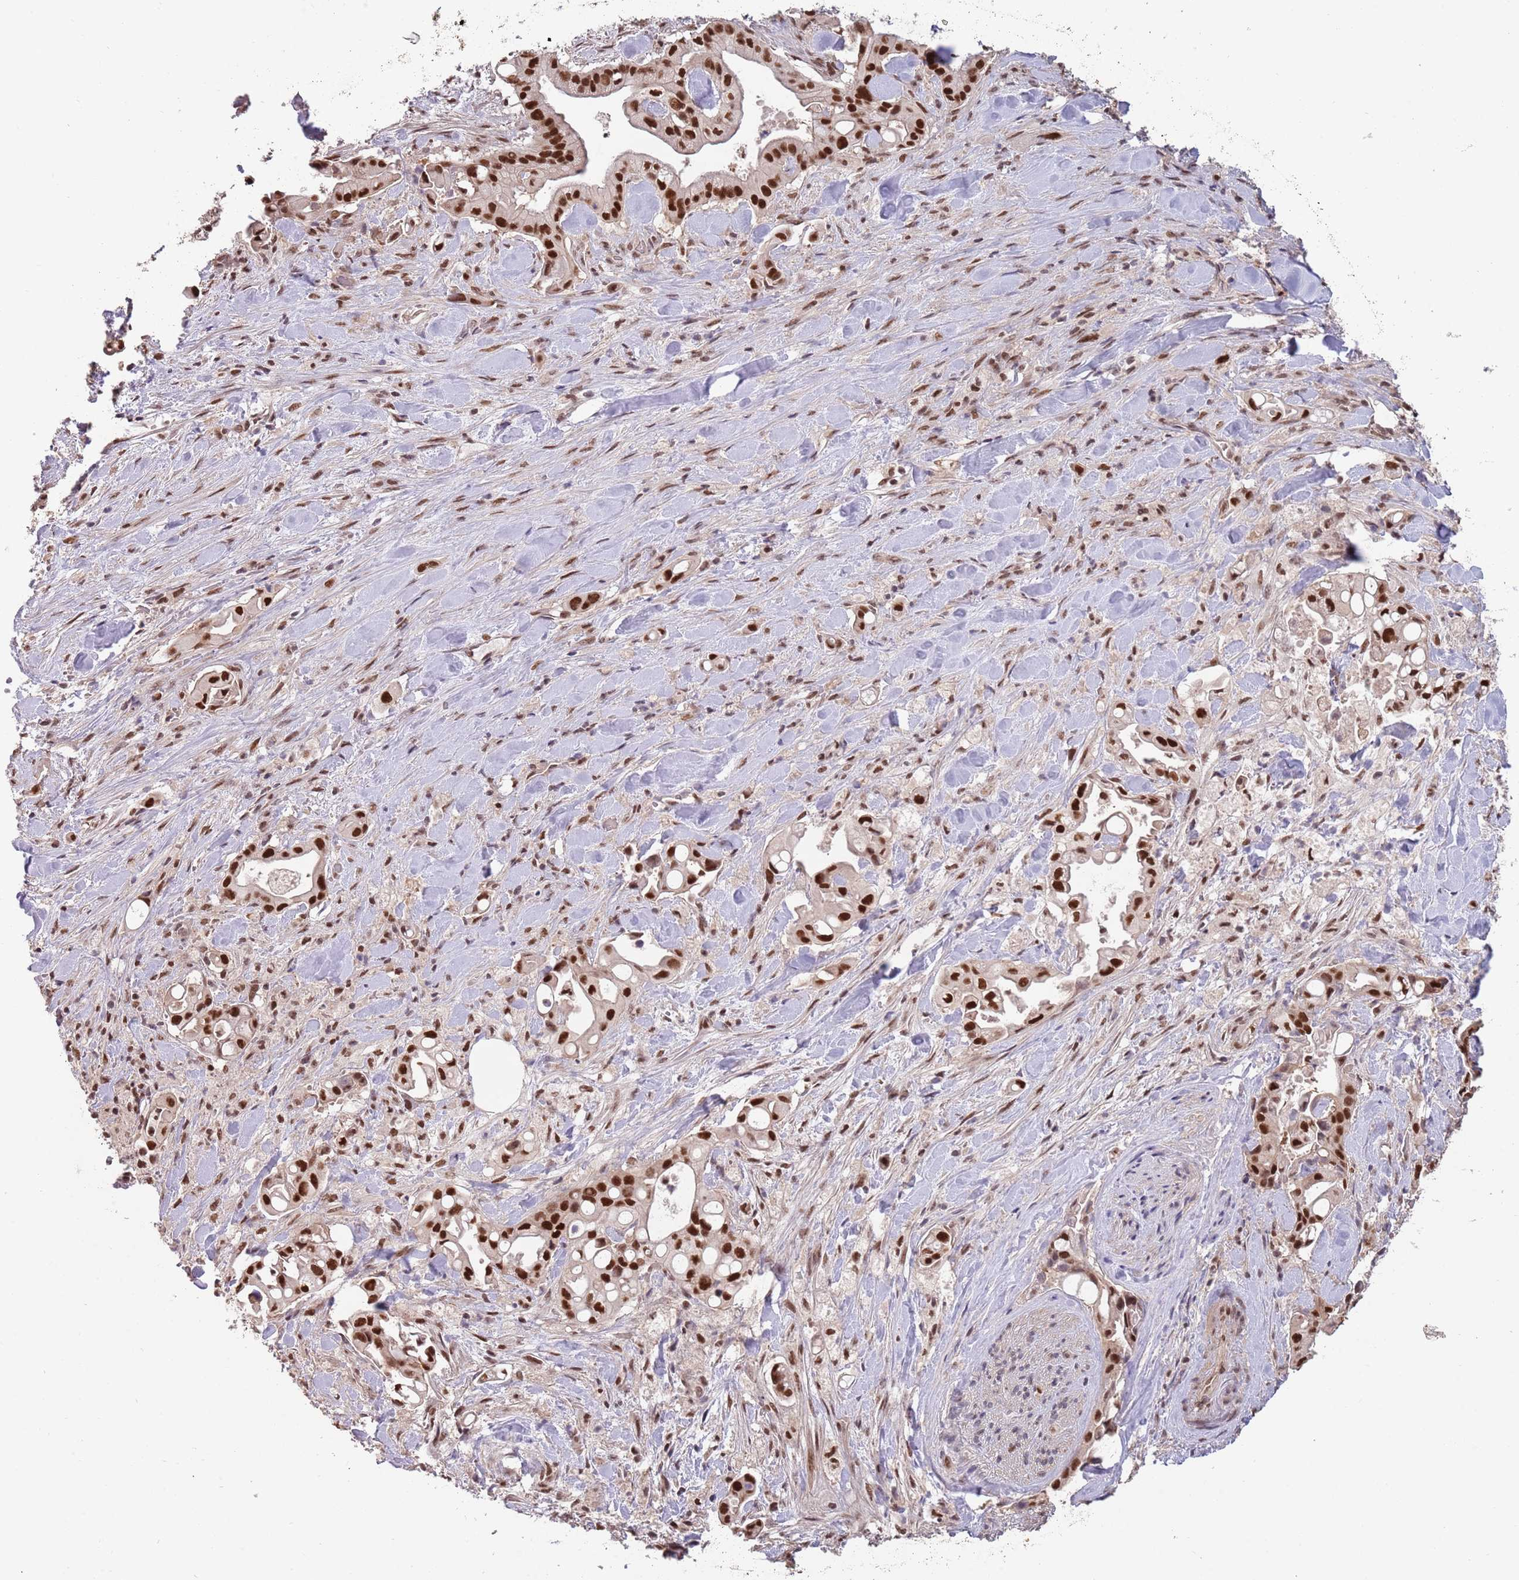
{"staining": {"intensity": "strong", "quantity": ">75%", "location": "nuclear"}, "tissue": "liver cancer", "cell_type": "Tumor cells", "image_type": "cancer", "snomed": [{"axis": "morphology", "description": "Cholangiocarcinoma"}, {"axis": "topography", "description": "Liver"}], "caption": "High-power microscopy captured an immunohistochemistry (IHC) photomicrograph of liver cancer (cholangiocarcinoma), revealing strong nuclear expression in about >75% of tumor cells.", "gene": "ZBTB7A", "patient": {"sex": "female", "age": 68}}